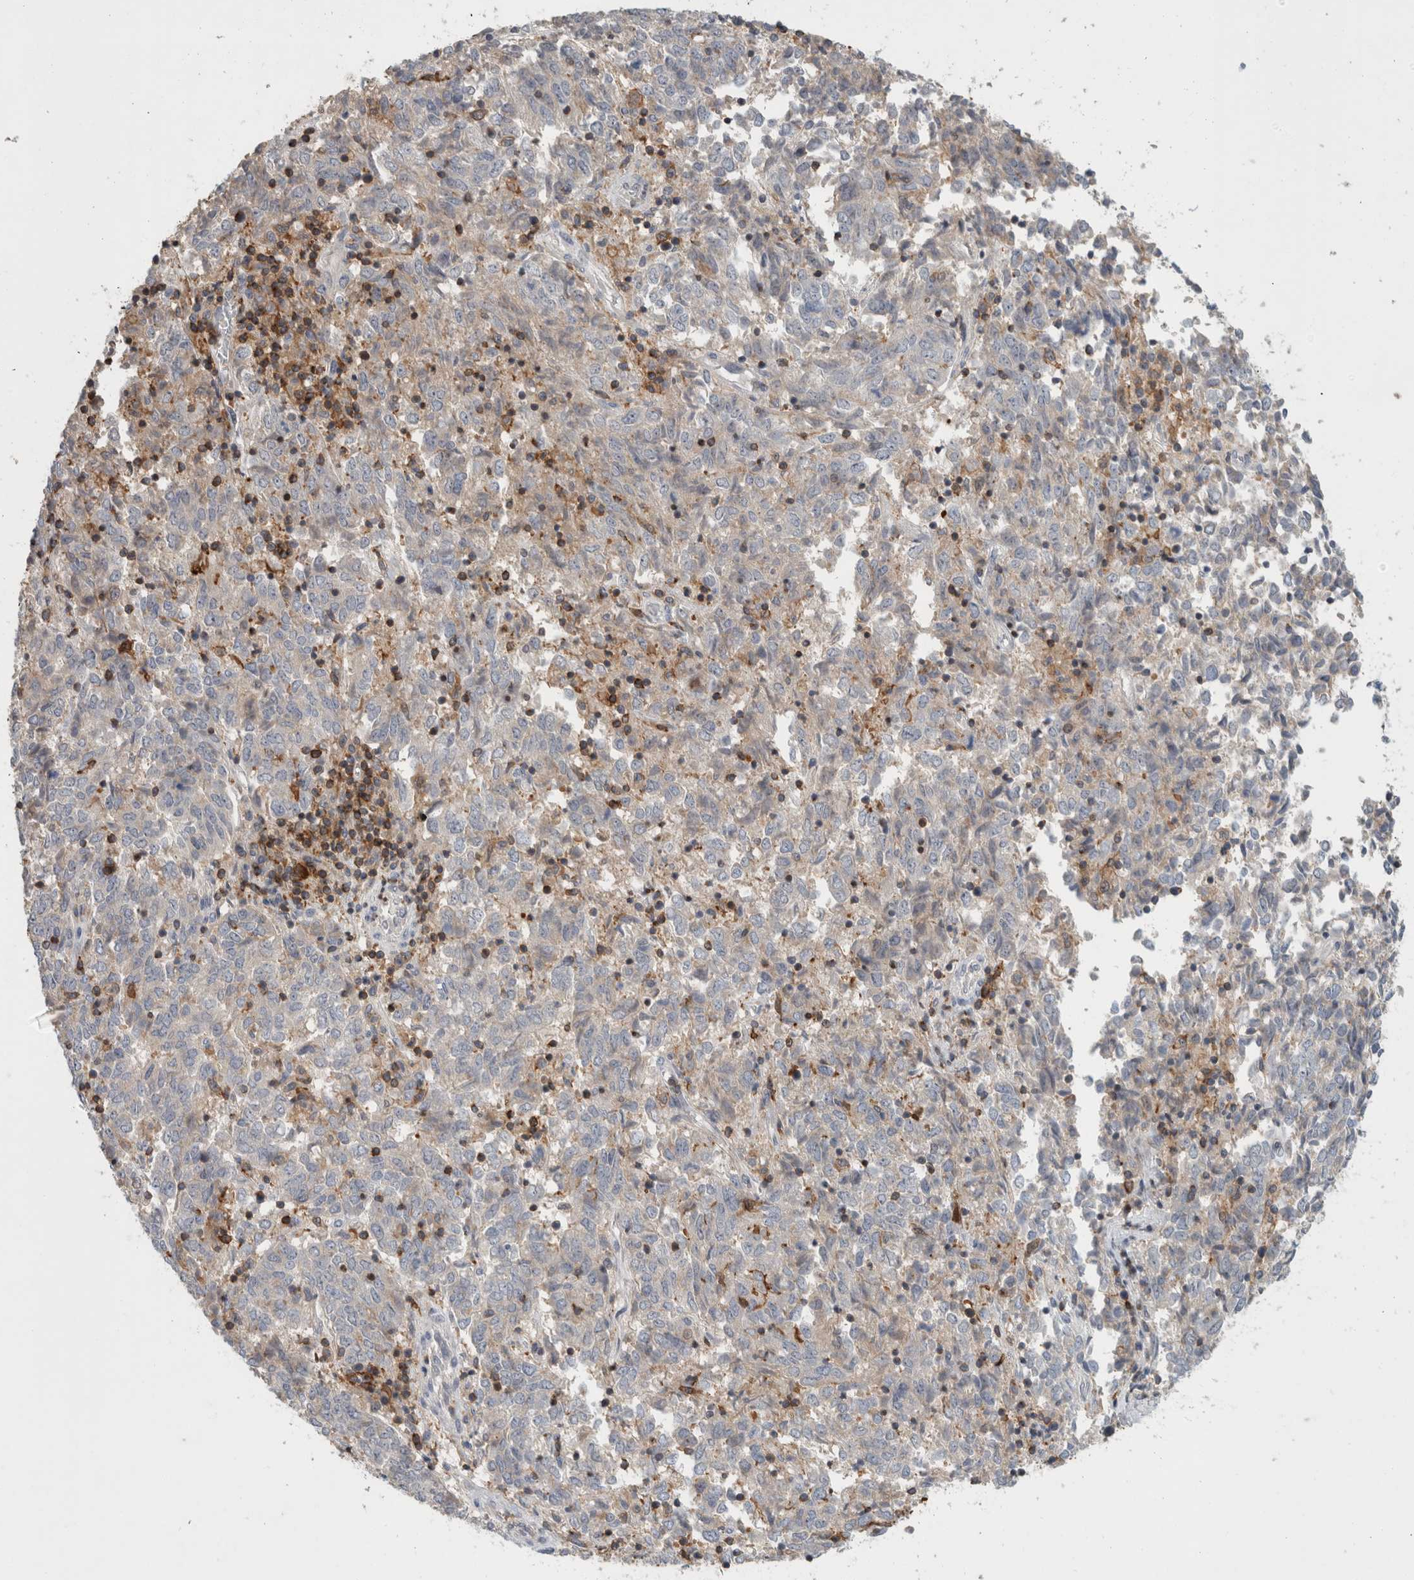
{"staining": {"intensity": "negative", "quantity": "none", "location": "none"}, "tissue": "endometrial cancer", "cell_type": "Tumor cells", "image_type": "cancer", "snomed": [{"axis": "morphology", "description": "Adenocarcinoma, NOS"}, {"axis": "topography", "description": "Endometrium"}], "caption": "High magnification brightfield microscopy of endometrial cancer stained with DAB (brown) and counterstained with hematoxylin (blue): tumor cells show no significant positivity. (IHC, brightfield microscopy, high magnification).", "gene": "GFRA2", "patient": {"sex": "female", "age": 80}}